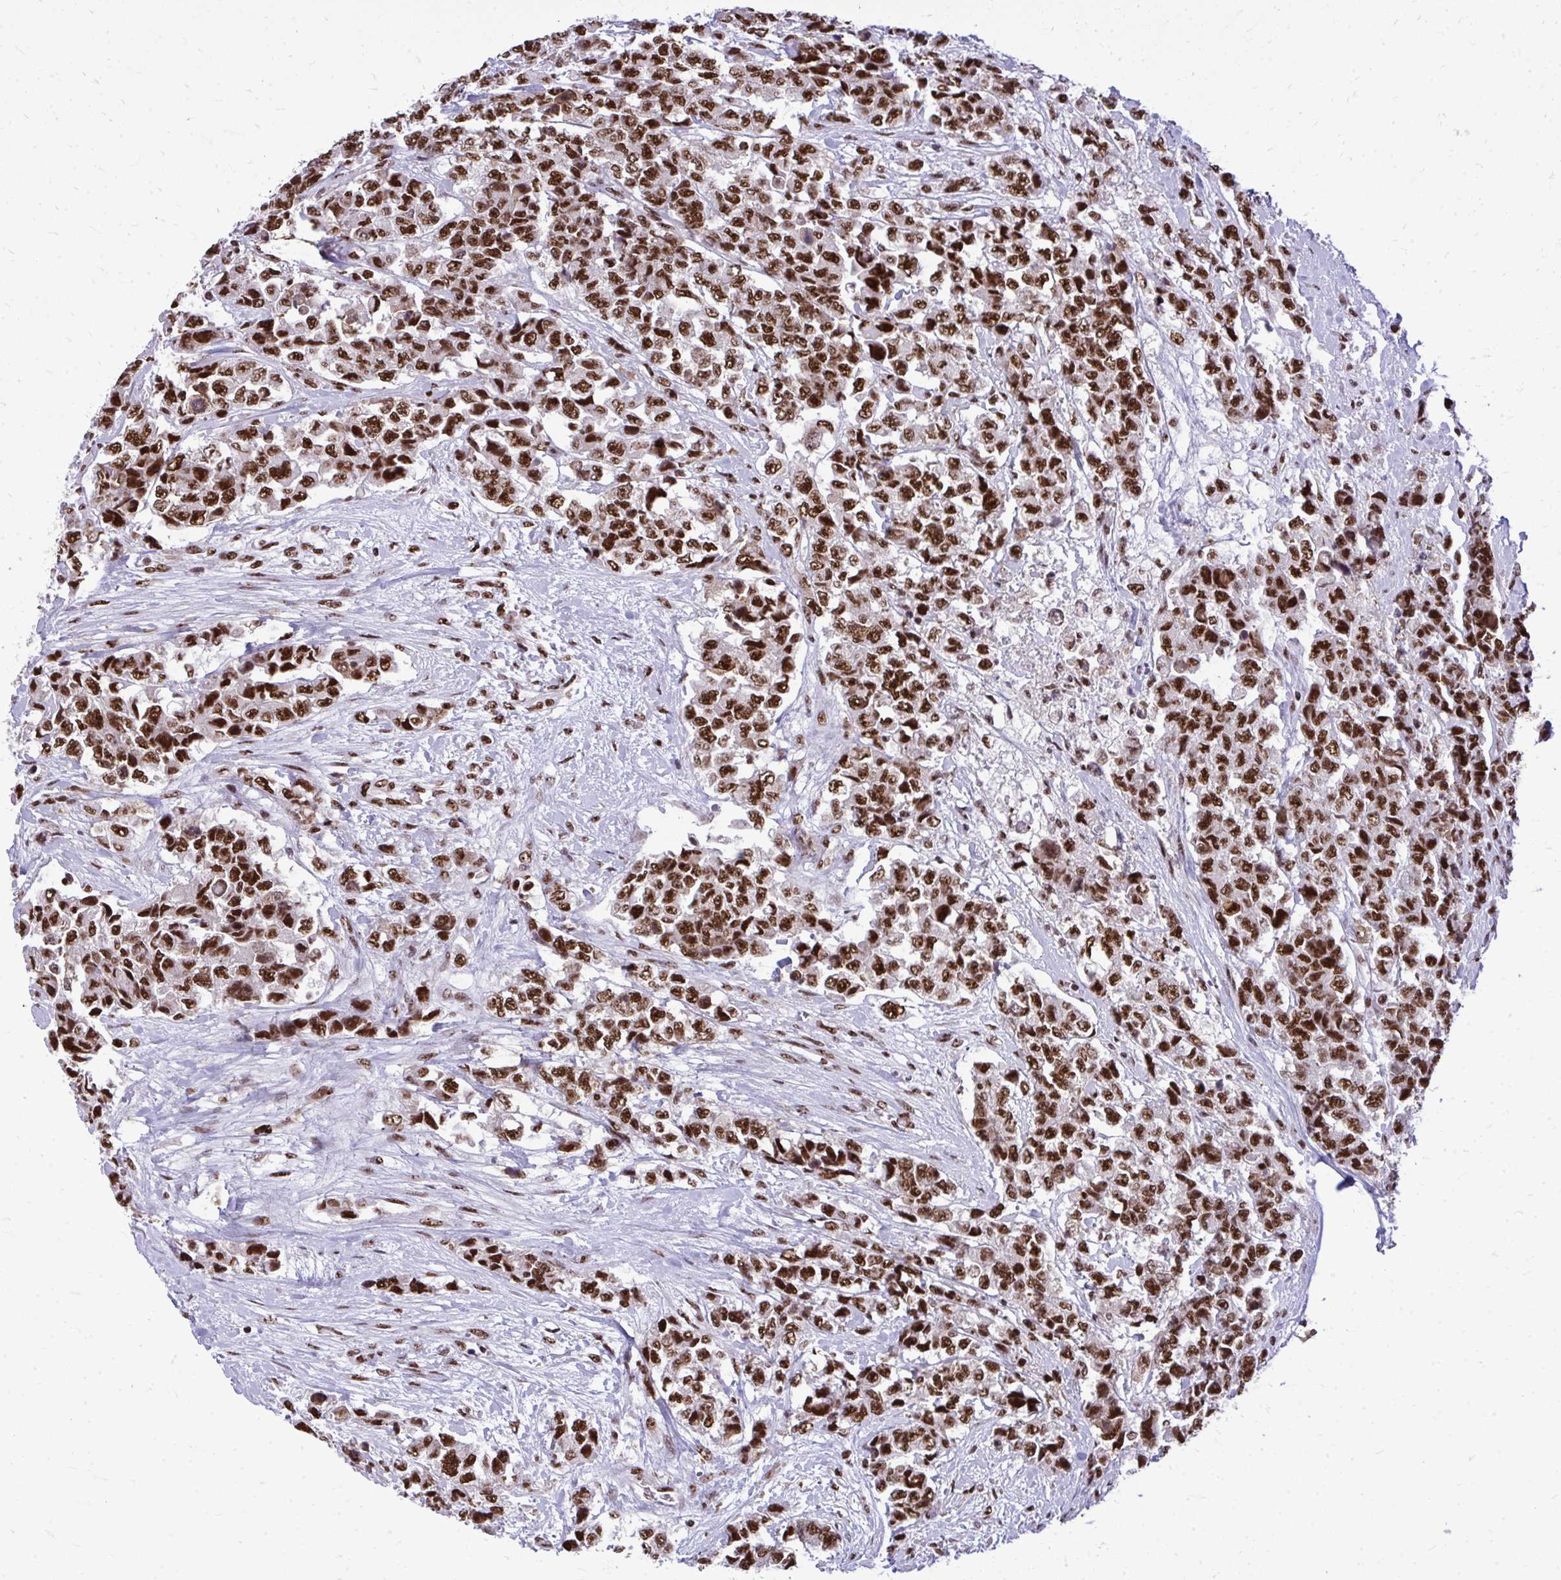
{"staining": {"intensity": "strong", "quantity": ">75%", "location": "nuclear"}, "tissue": "urothelial cancer", "cell_type": "Tumor cells", "image_type": "cancer", "snomed": [{"axis": "morphology", "description": "Urothelial carcinoma, High grade"}, {"axis": "topography", "description": "Urinary bladder"}], "caption": "Urothelial cancer stained for a protein (brown) shows strong nuclear positive staining in about >75% of tumor cells.", "gene": "PRPF19", "patient": {"sex": "female", "age": 78}}